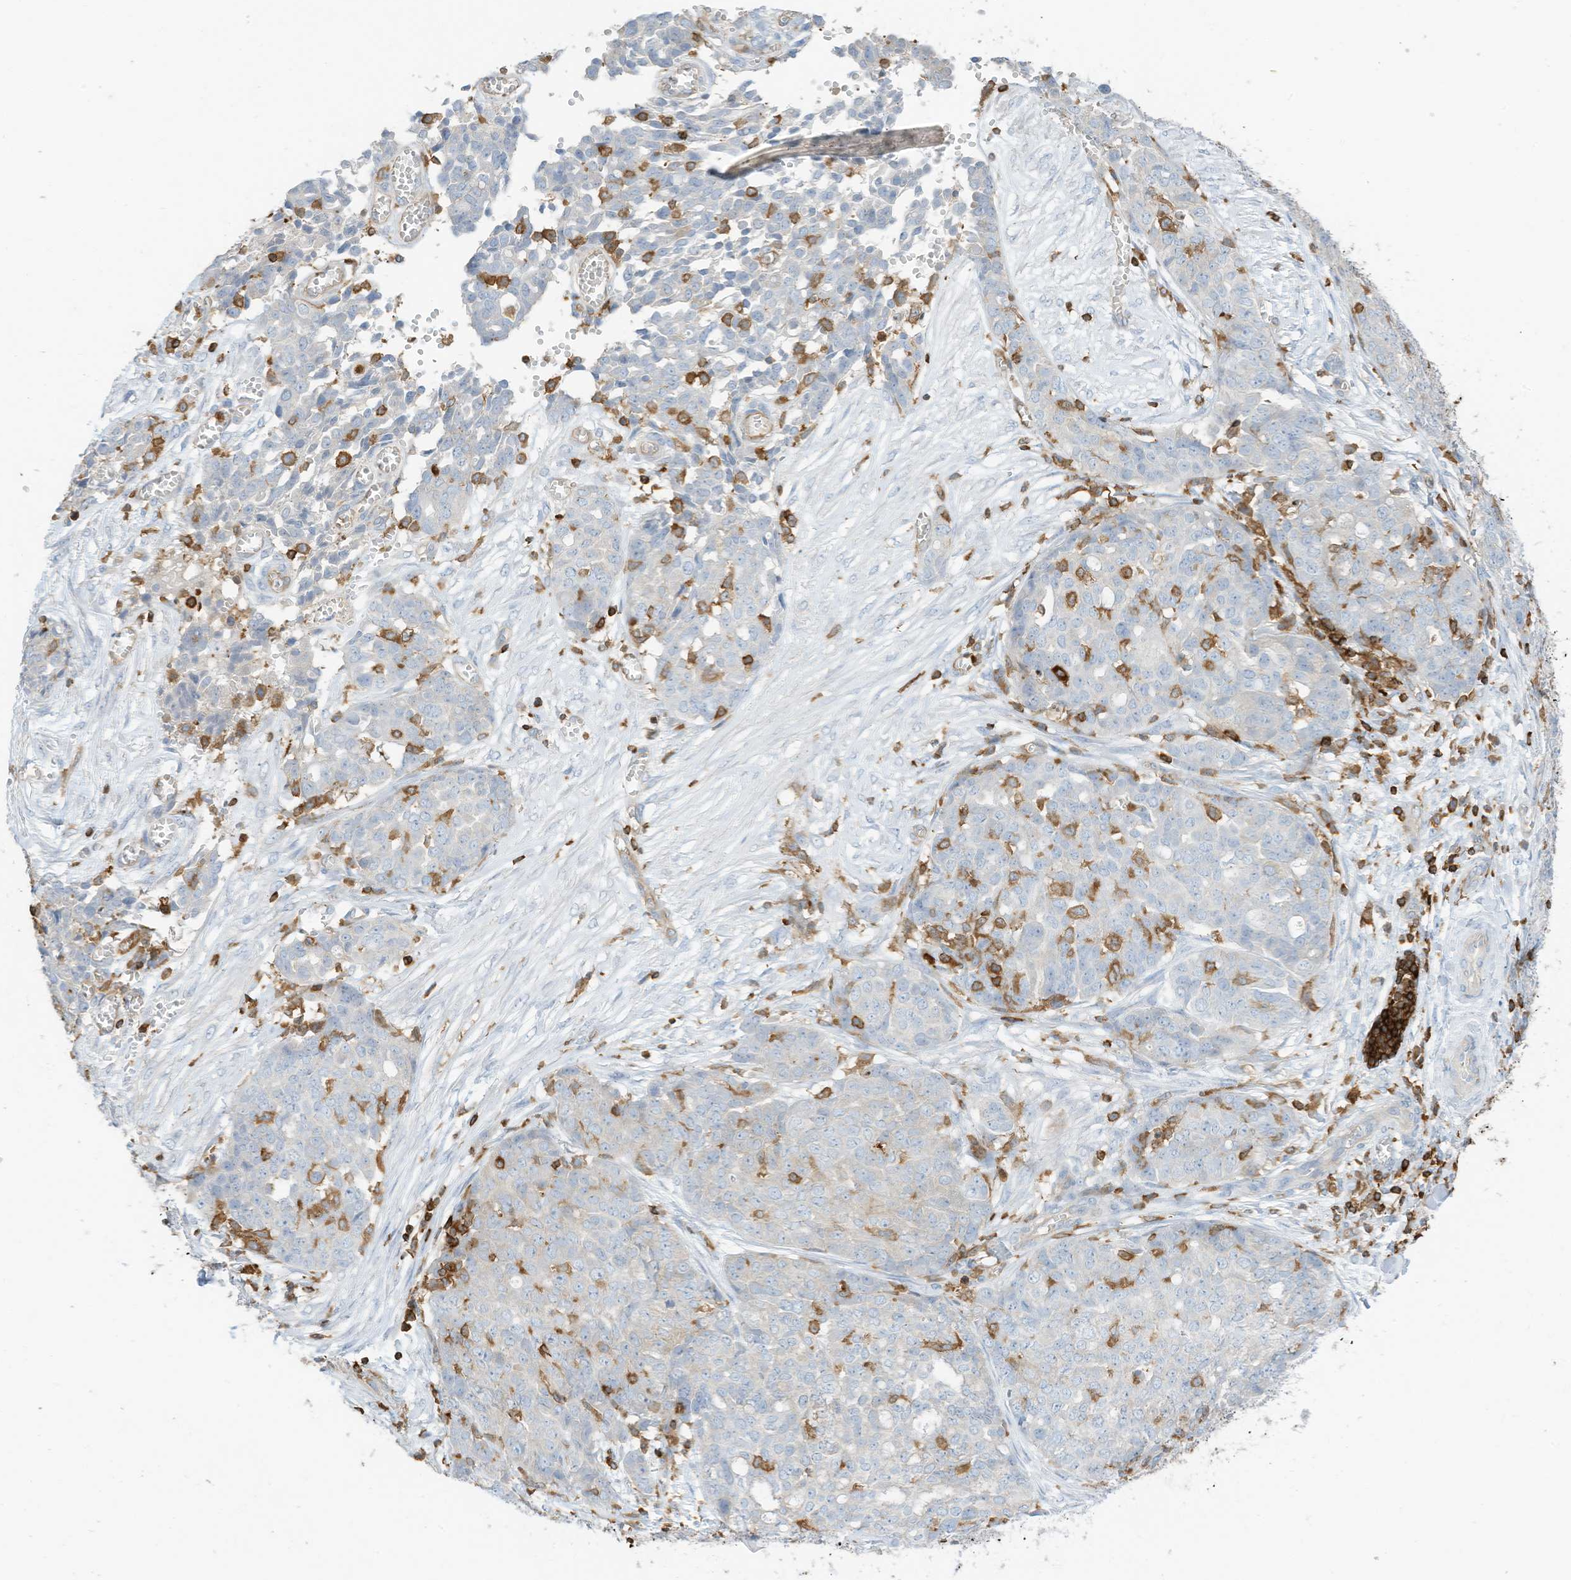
{"staining": {"intensity": "negative", "quantity": "none", "location": "none"}, "tissue": "ovarian cancer", "cell_type": "Tumor cells", "image_type": "cancer", "snomed": [{"axis": "morphology", "description": "Cystadenocarcinoma, serous, NOS"}, {"axis": "topography", "description": "Soft tissue"}, {"axis": "topography", "description": "Ovary"}], "caption": "Histopathology image shows no significant protein expression in tumor cells of ovarian cancer (serous cystadenocarcinoma).", "gene": "ARHGAP25", "patient": {"sex": "female", "age": 57}}